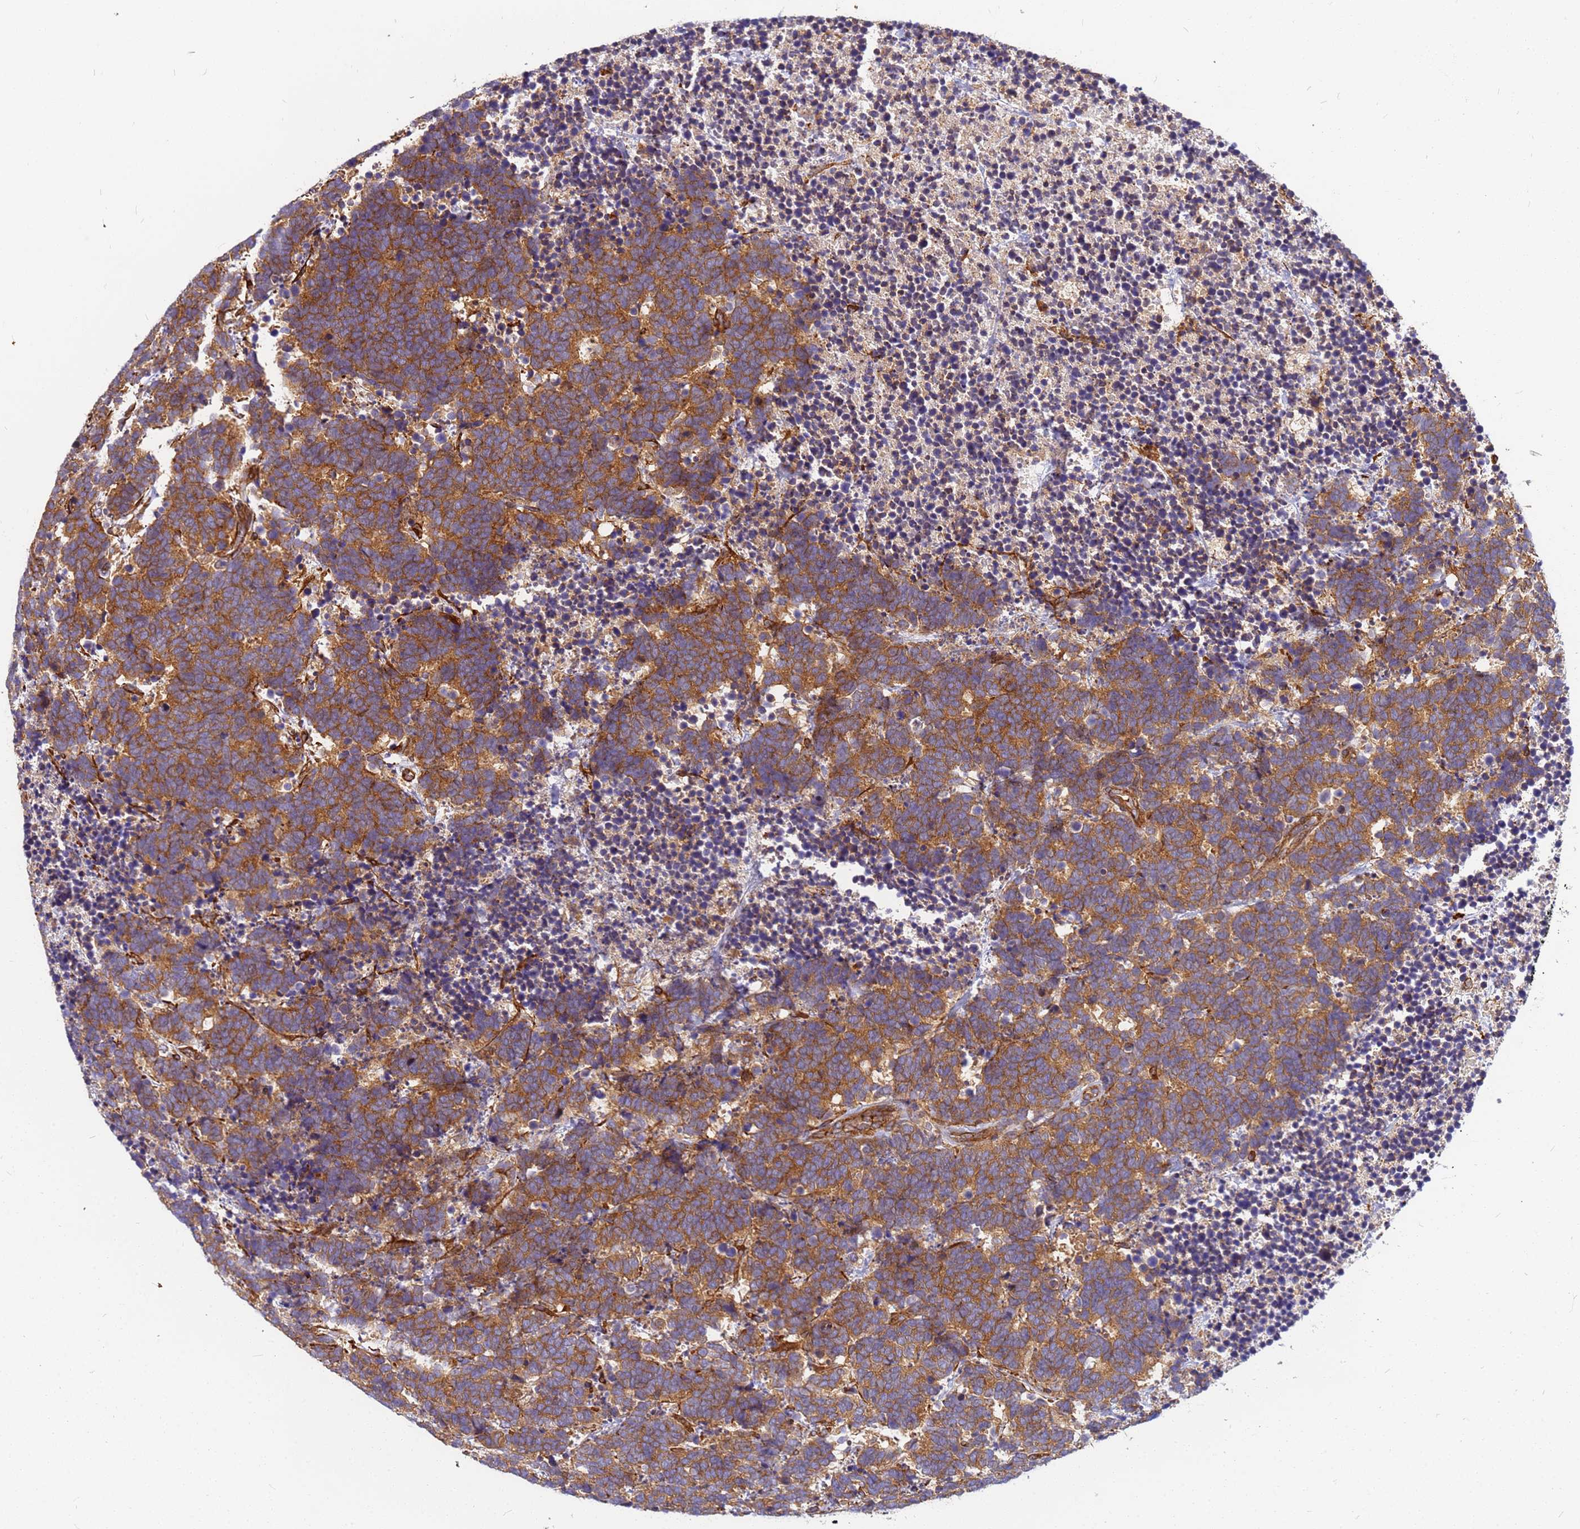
{"staining": {"intensity": "moderate", "quantity": ">75%", "location": "cytoplasmic/membranous"}, "tissue": "carcinoid", "cell_type": "Tumor cells", "image_type": "cancer", "snomed": [{"axis": "morphology", "description": "Carcinoma, NOS"}, {"axis": "morphology", "description": "Carcinoid, malignant, NOS"}, {"axis": "topography", "description": "Urinary bladder"}], "caption": "Brown immunohistochemical staining in malignant carcinoid displays moderate cytoplasmic/membranous positivity in about >75% of tumor cells.", "gene": "C2CD5", "patient": {"sex": "male", "age": 57}}